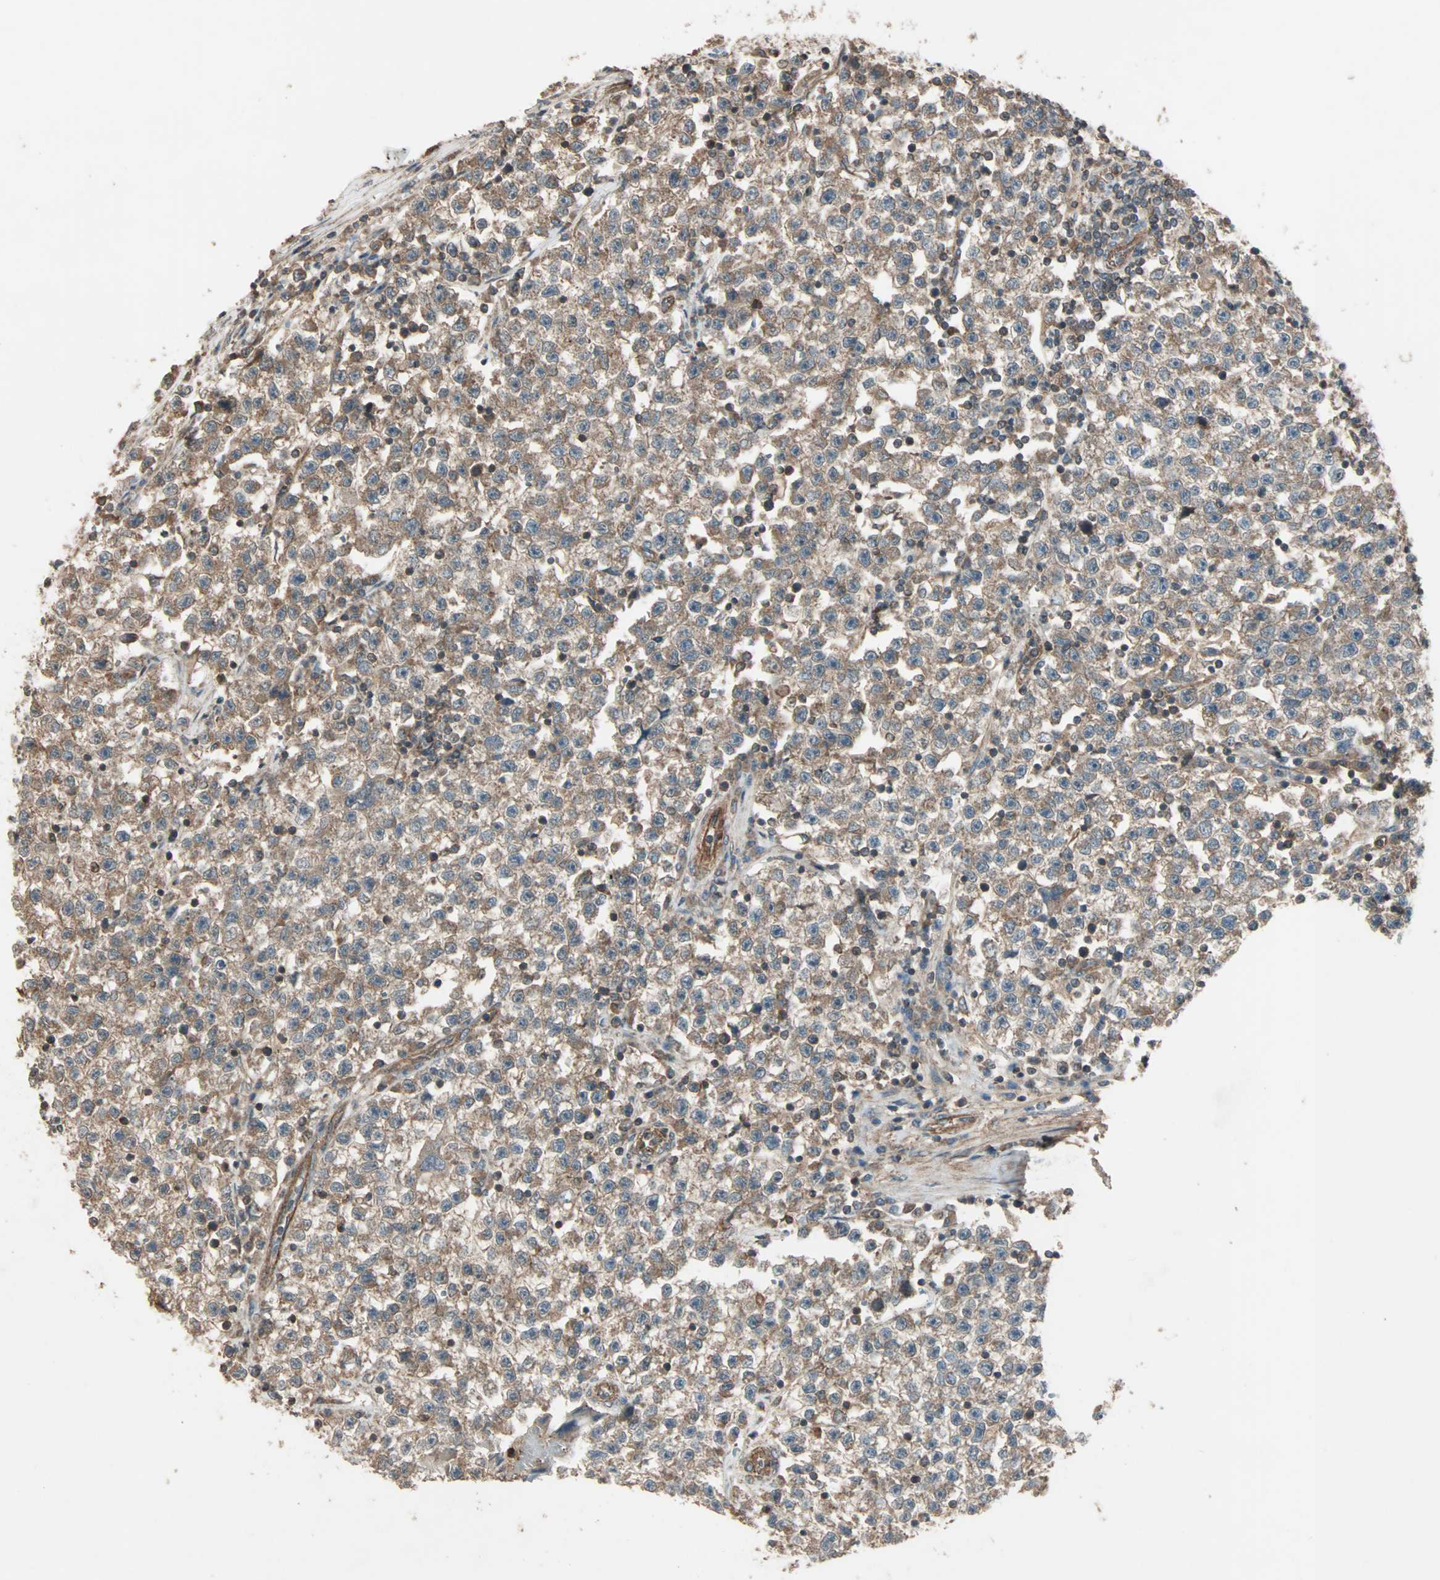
{"staining": {"intensity": "moderate", "quantity": ">75%", "location": "cytoplasmic/membranous"}, "tissue": "testis cancer", "cell_type": "Tumor cells", "image_type": "cancer", "snomed": [{"axis": "morphology", "description": "Seminoma, NOS"}, {"axis": "topography", "description": "Testis"}], "caption": "Tumor cells exhibit medium levels of moderate cytoplasmic/membranous staining in about >75% of cells in testis cancer. The protein is shown in brown color, while the nuclei are stained blue.", "gene": "GCK", "patient": {"sex": "male", "age": 22}}